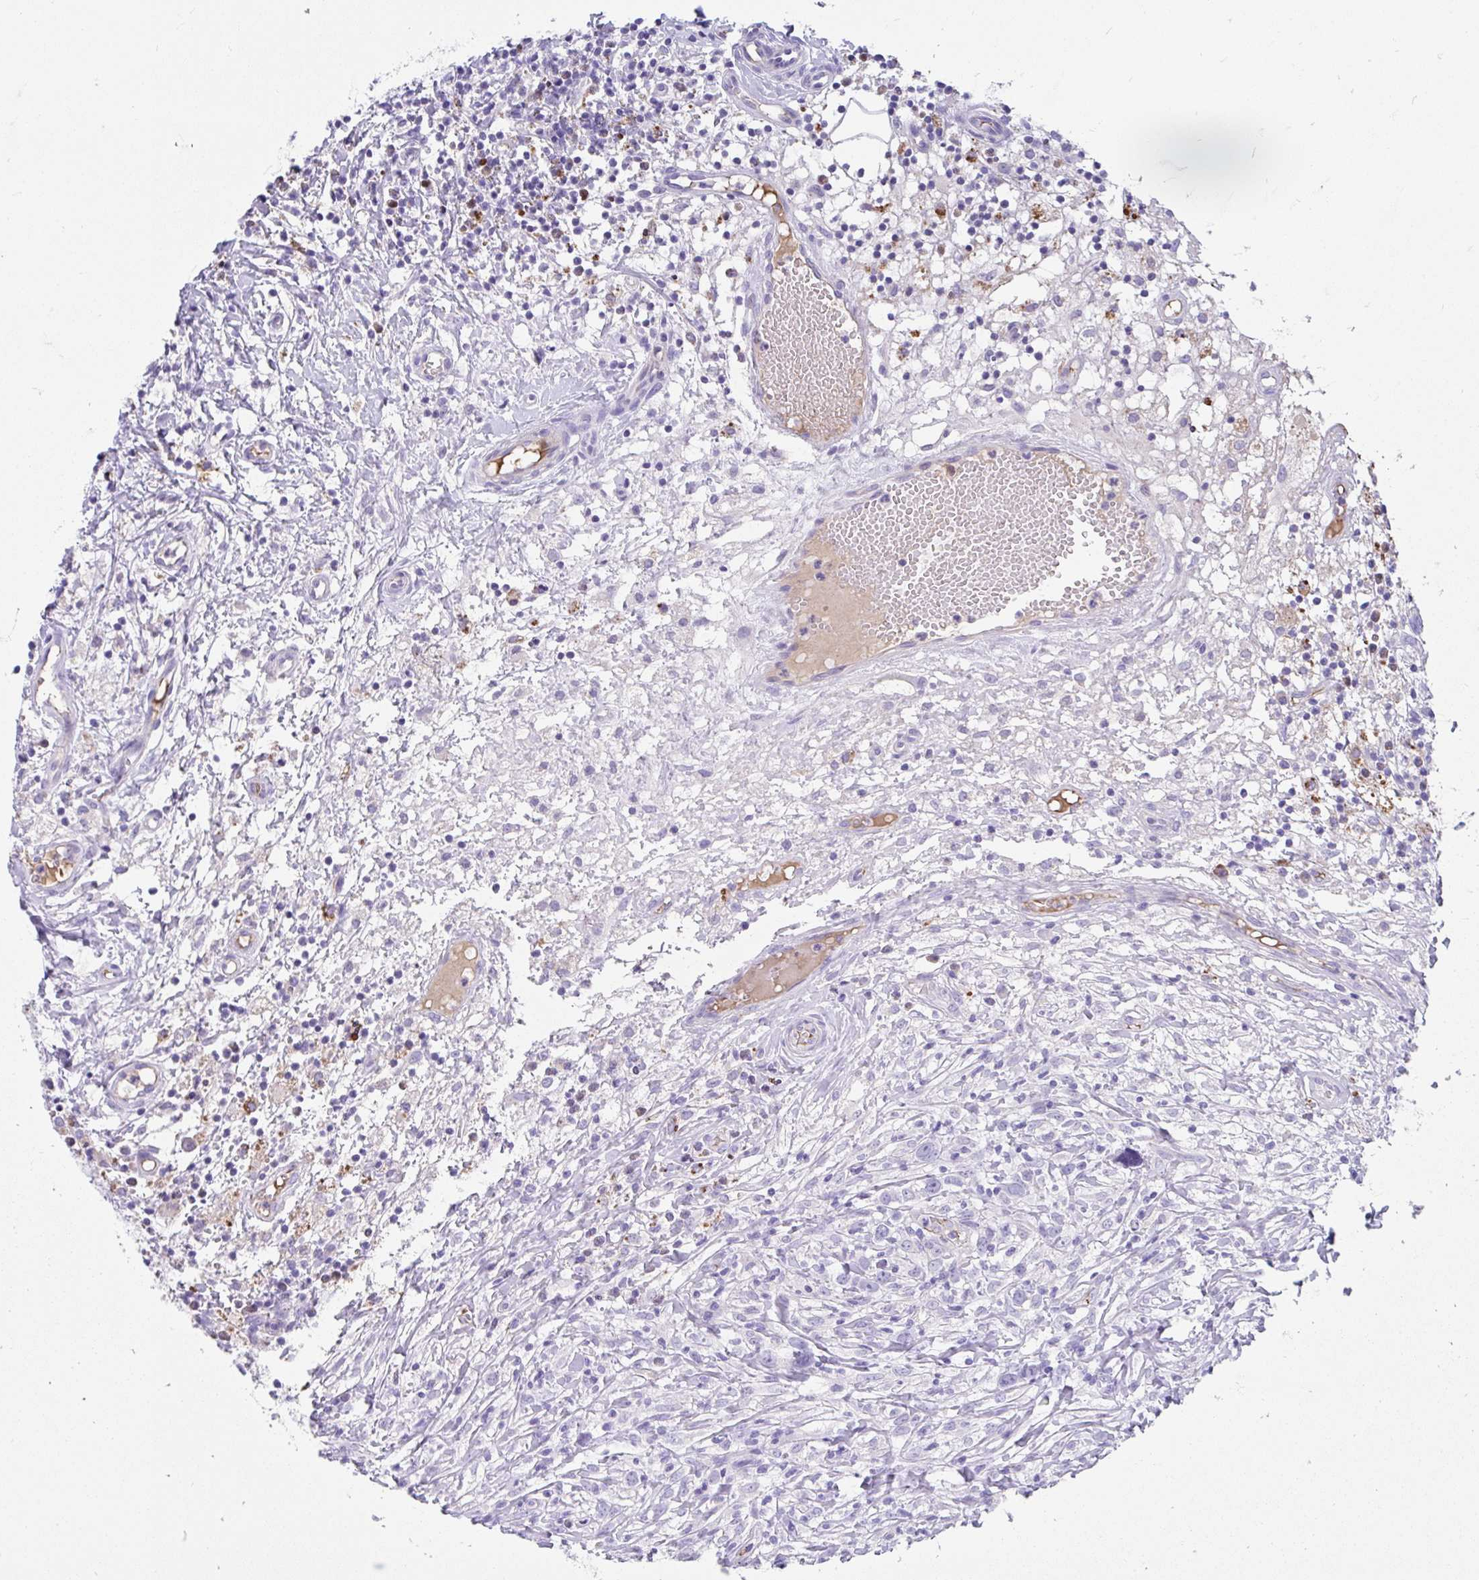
{"staining": {"intensity": "negative", "quantity": "none", "location": "none"}, "tissue": "lymphoma", "cell_type": "Tumor cells", "image_type": "cancer", "snomed": [{"axis": "morphology", "description": "Hodgkin's disease, NOS"}, {"axis": "topography", "description": "No Tissue"}], "caption": "High power microscopy image of an immunohistochemistry photomicrograph of lymphoma, revealing no significant positivity in tumor cells.", "gene": "CCSAP", "patient": {"sex": "female", "age": 21}}